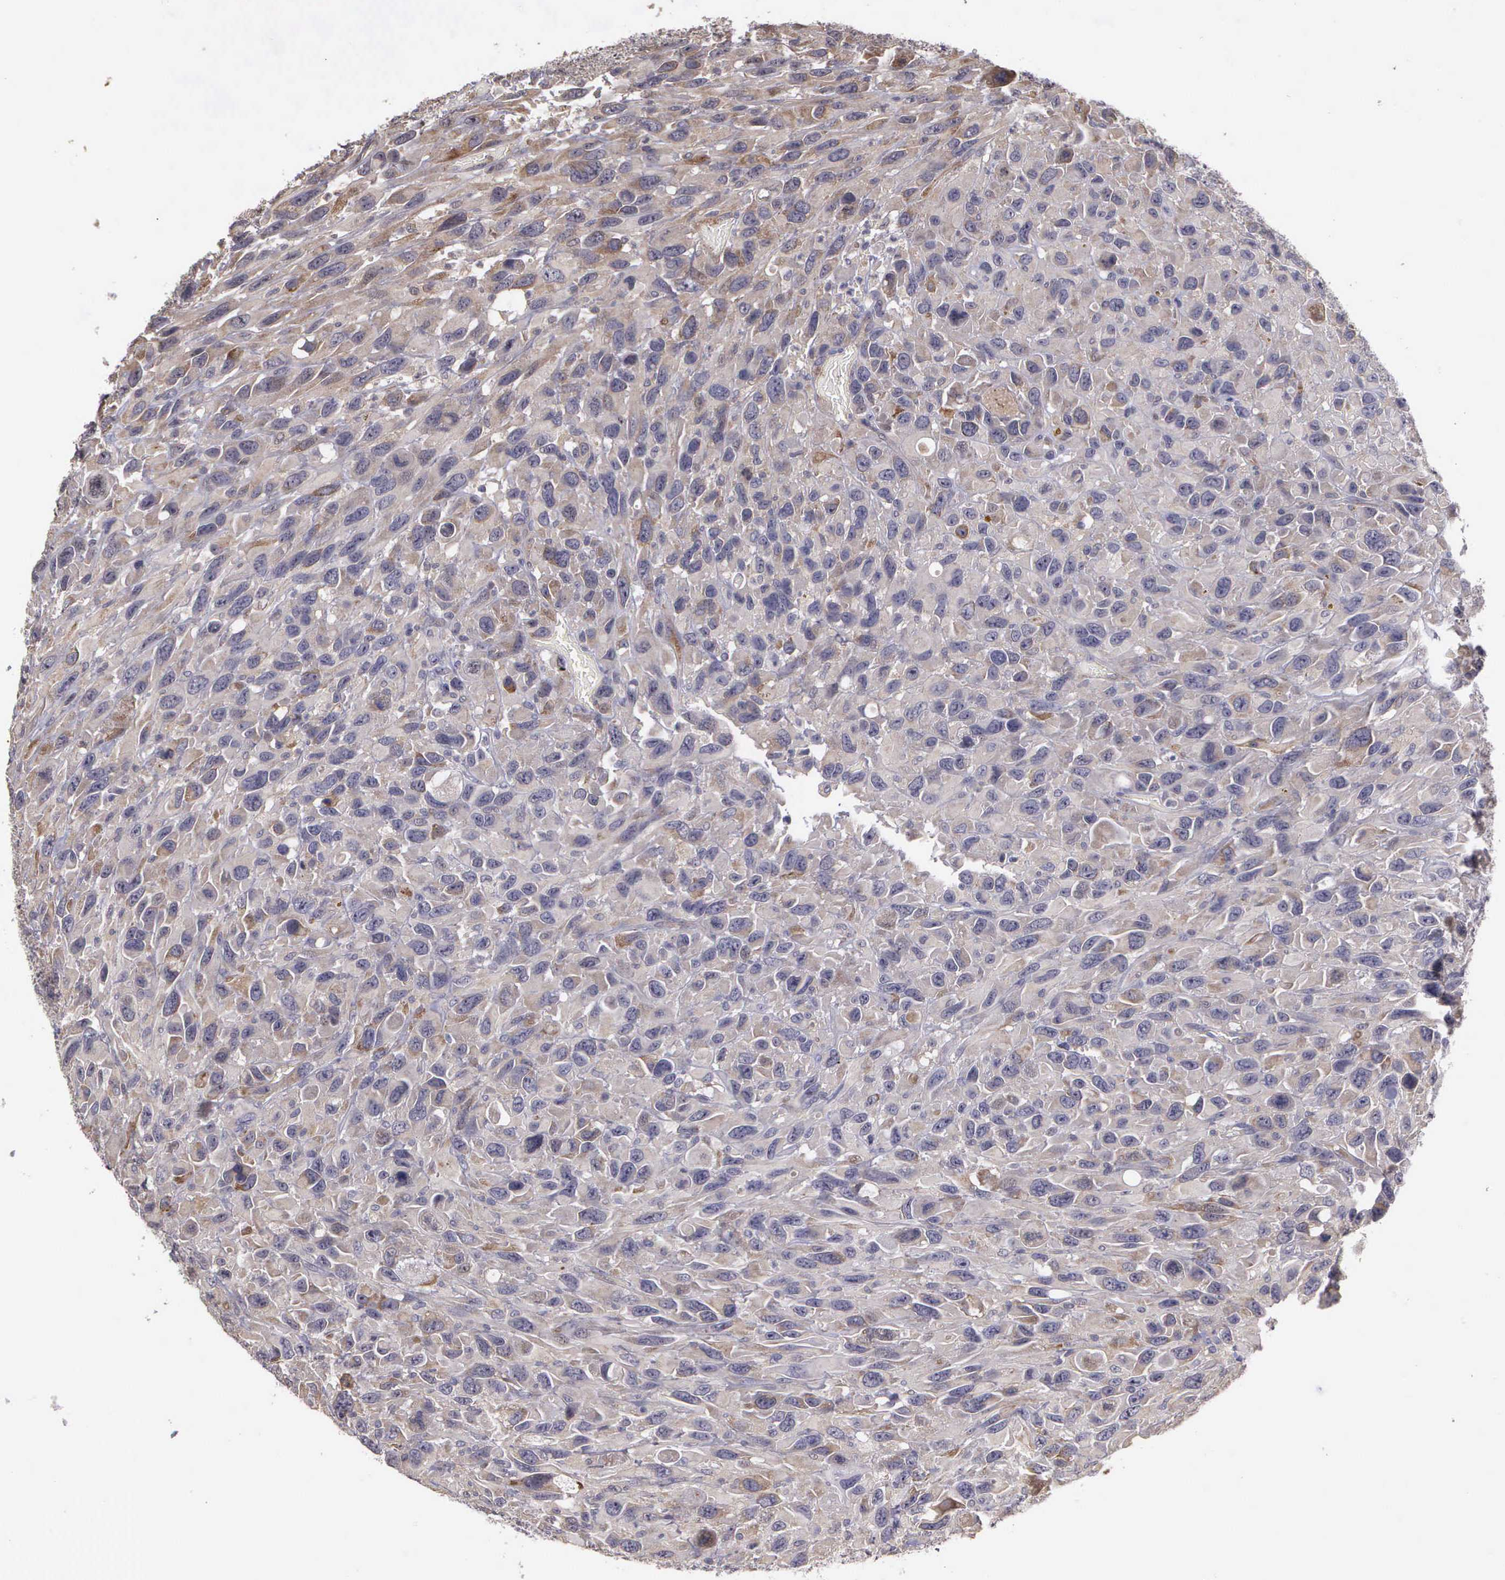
{"staining": {"intensity": "weak", "quantity": ">75%", "location": "cytoplasmic/membranous"}, "tissue": "renal cancer", "cell_type": "Tumor cells", "image_type": "cancer", "snomed": [{"axis": "morphology", "description": "Adenocarcinoma, NOS"}, {"axis": "topography", "description": "Kidney"}], "caption": "Human adenocarcinoma (renal) stained with a protein marker exhibits weak staining in tumor cells.", "gene": "RTL10", "patient": {"sex": "male", "age": 79}}